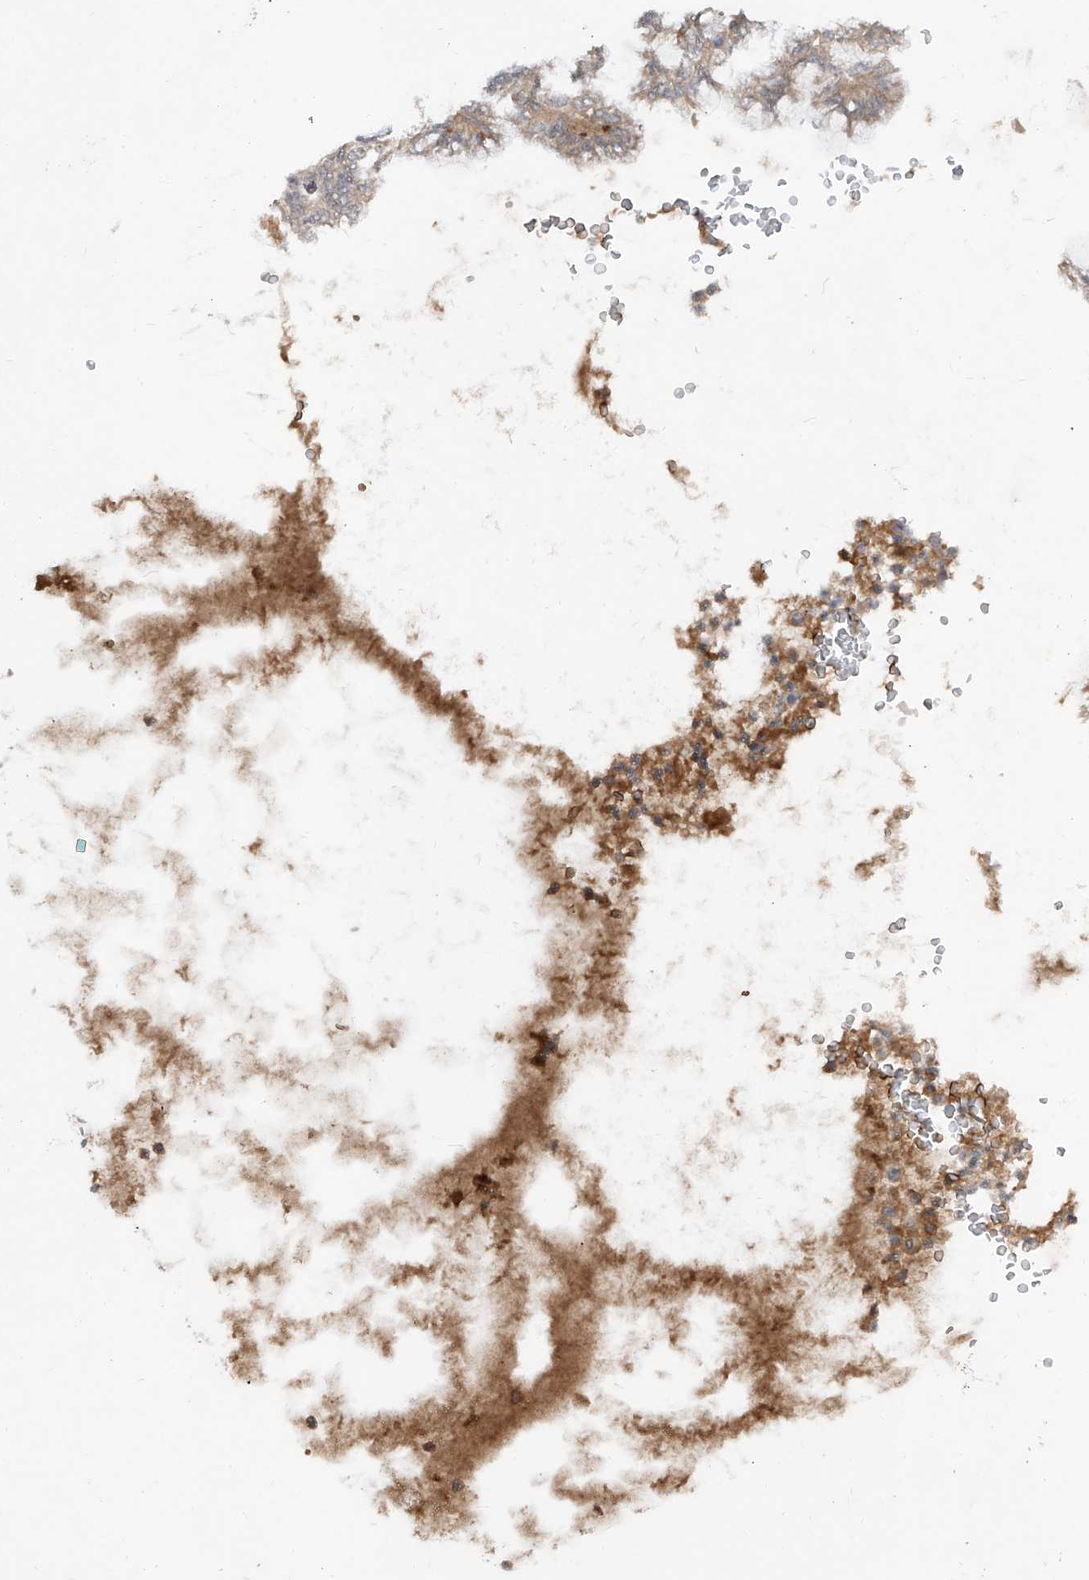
{"staining": {"intensity": "weak", "quantity": "<25%", "location": "cytoplasmic/membranous"}, "tissue": "lung cancer", "cell_type": "Tumor cells", "image_type": "cancer", "snomed": [{"axis": "morphology", "description": "Adenocarcinoma, NOS"}, {"axis": "topography", "description": "Lung"}], "caption": "Human lung cancer stained for a protein using immunohistochemistry demonstrates no expression in tumor cells.", "gene": "FAM135A", "patient": {"sex": "female", "age": 70}}